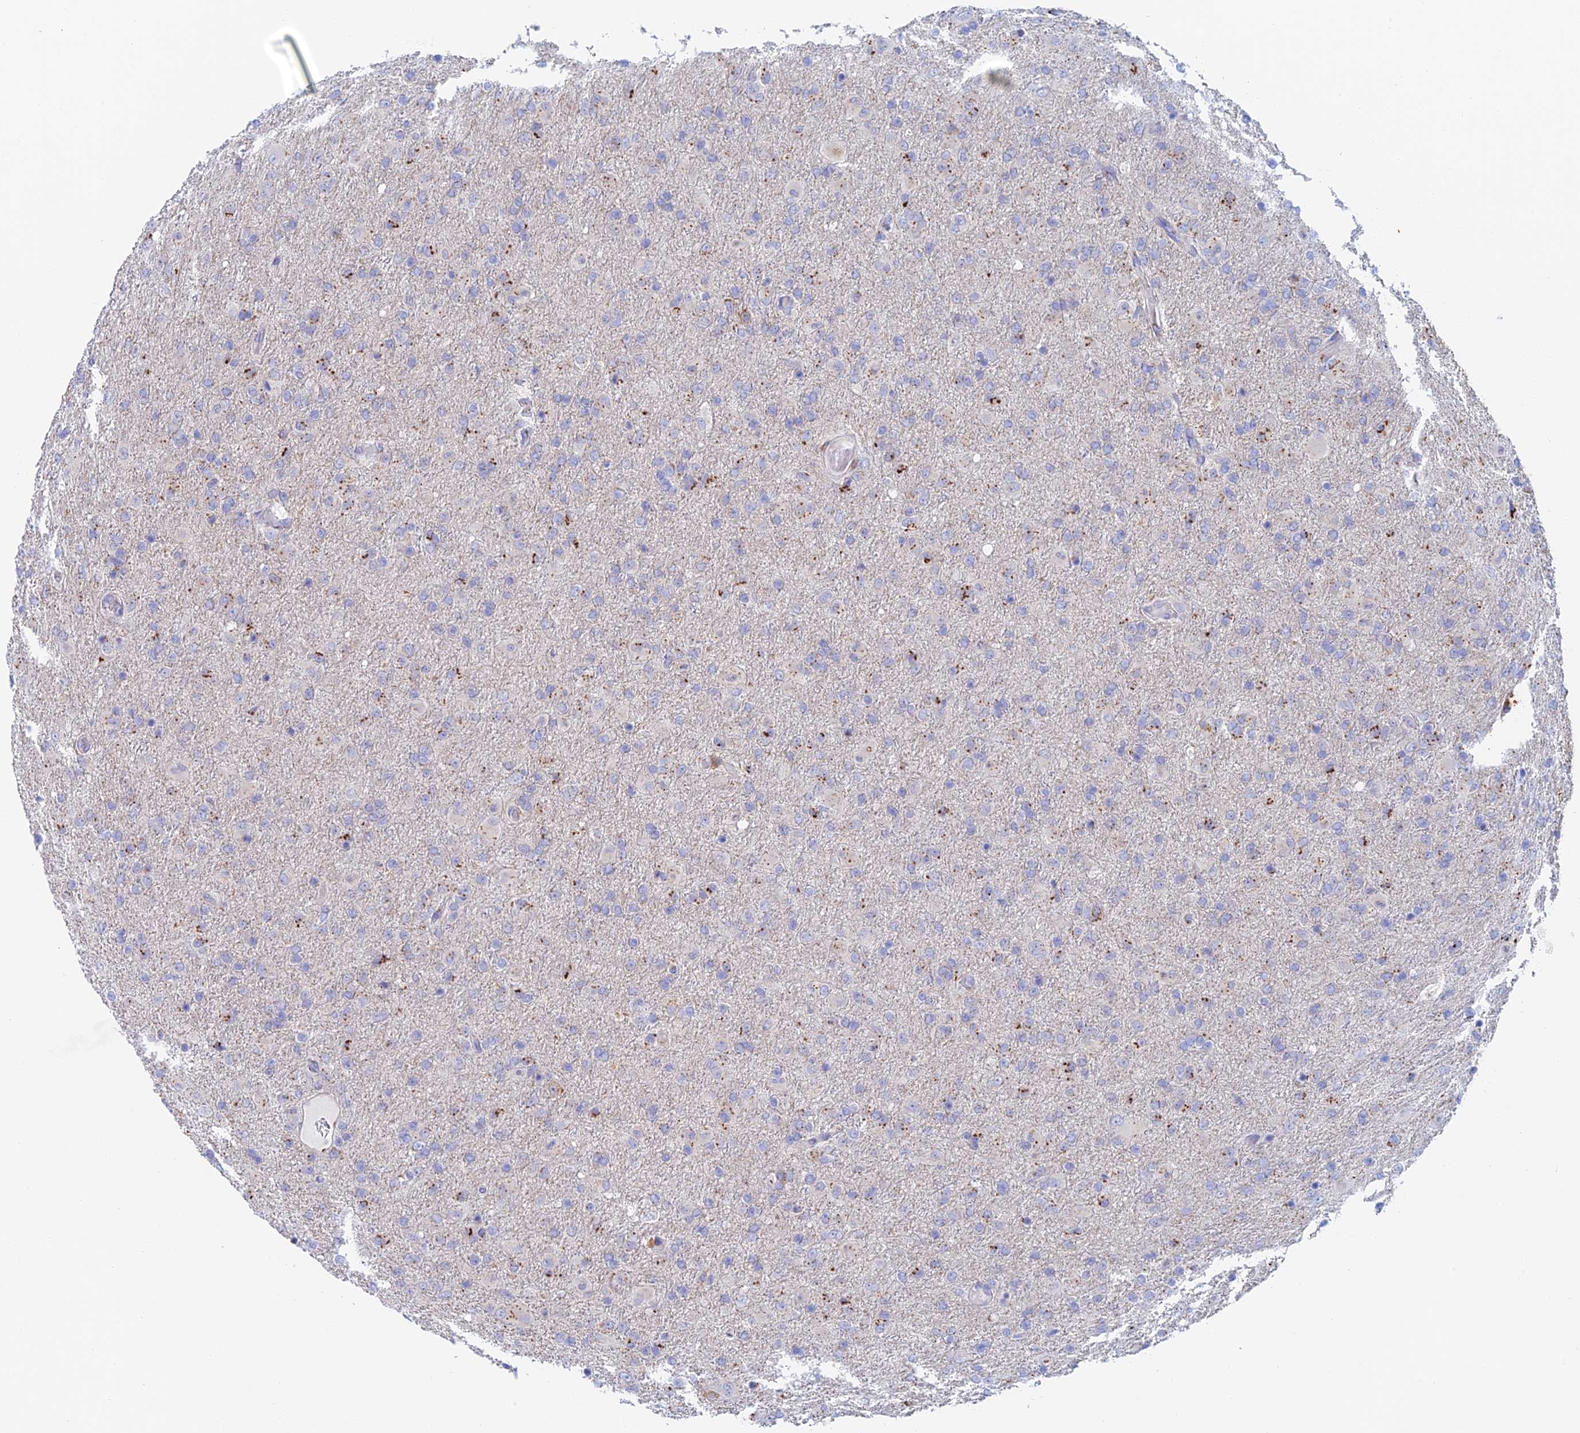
{"staining": {"intensity": "strong", "quantity": "<25%", "location": "cytoplasmic/membranous"}, "tissue": "glioma", "cell_type": "Tumor cells", "image_type": "cancer", "snomed": [{"axis": "morphology", "description": "Glioma, malignant, Low grade"}, {"axis": "topography", "description": "Brain"}], "caption": "Brown immunohistochemical staining in human malignant glioma (low-grade) shows strong cytoplasmic/membranous expression in approximately <25% of tumor cells. The staining was performed using DAB, with brown indicating positive protein expression. Nuclei are stained blue with hematoxylin.", "gene": "SLC24A3", "patient": {"sex": "male", "age": 65}}